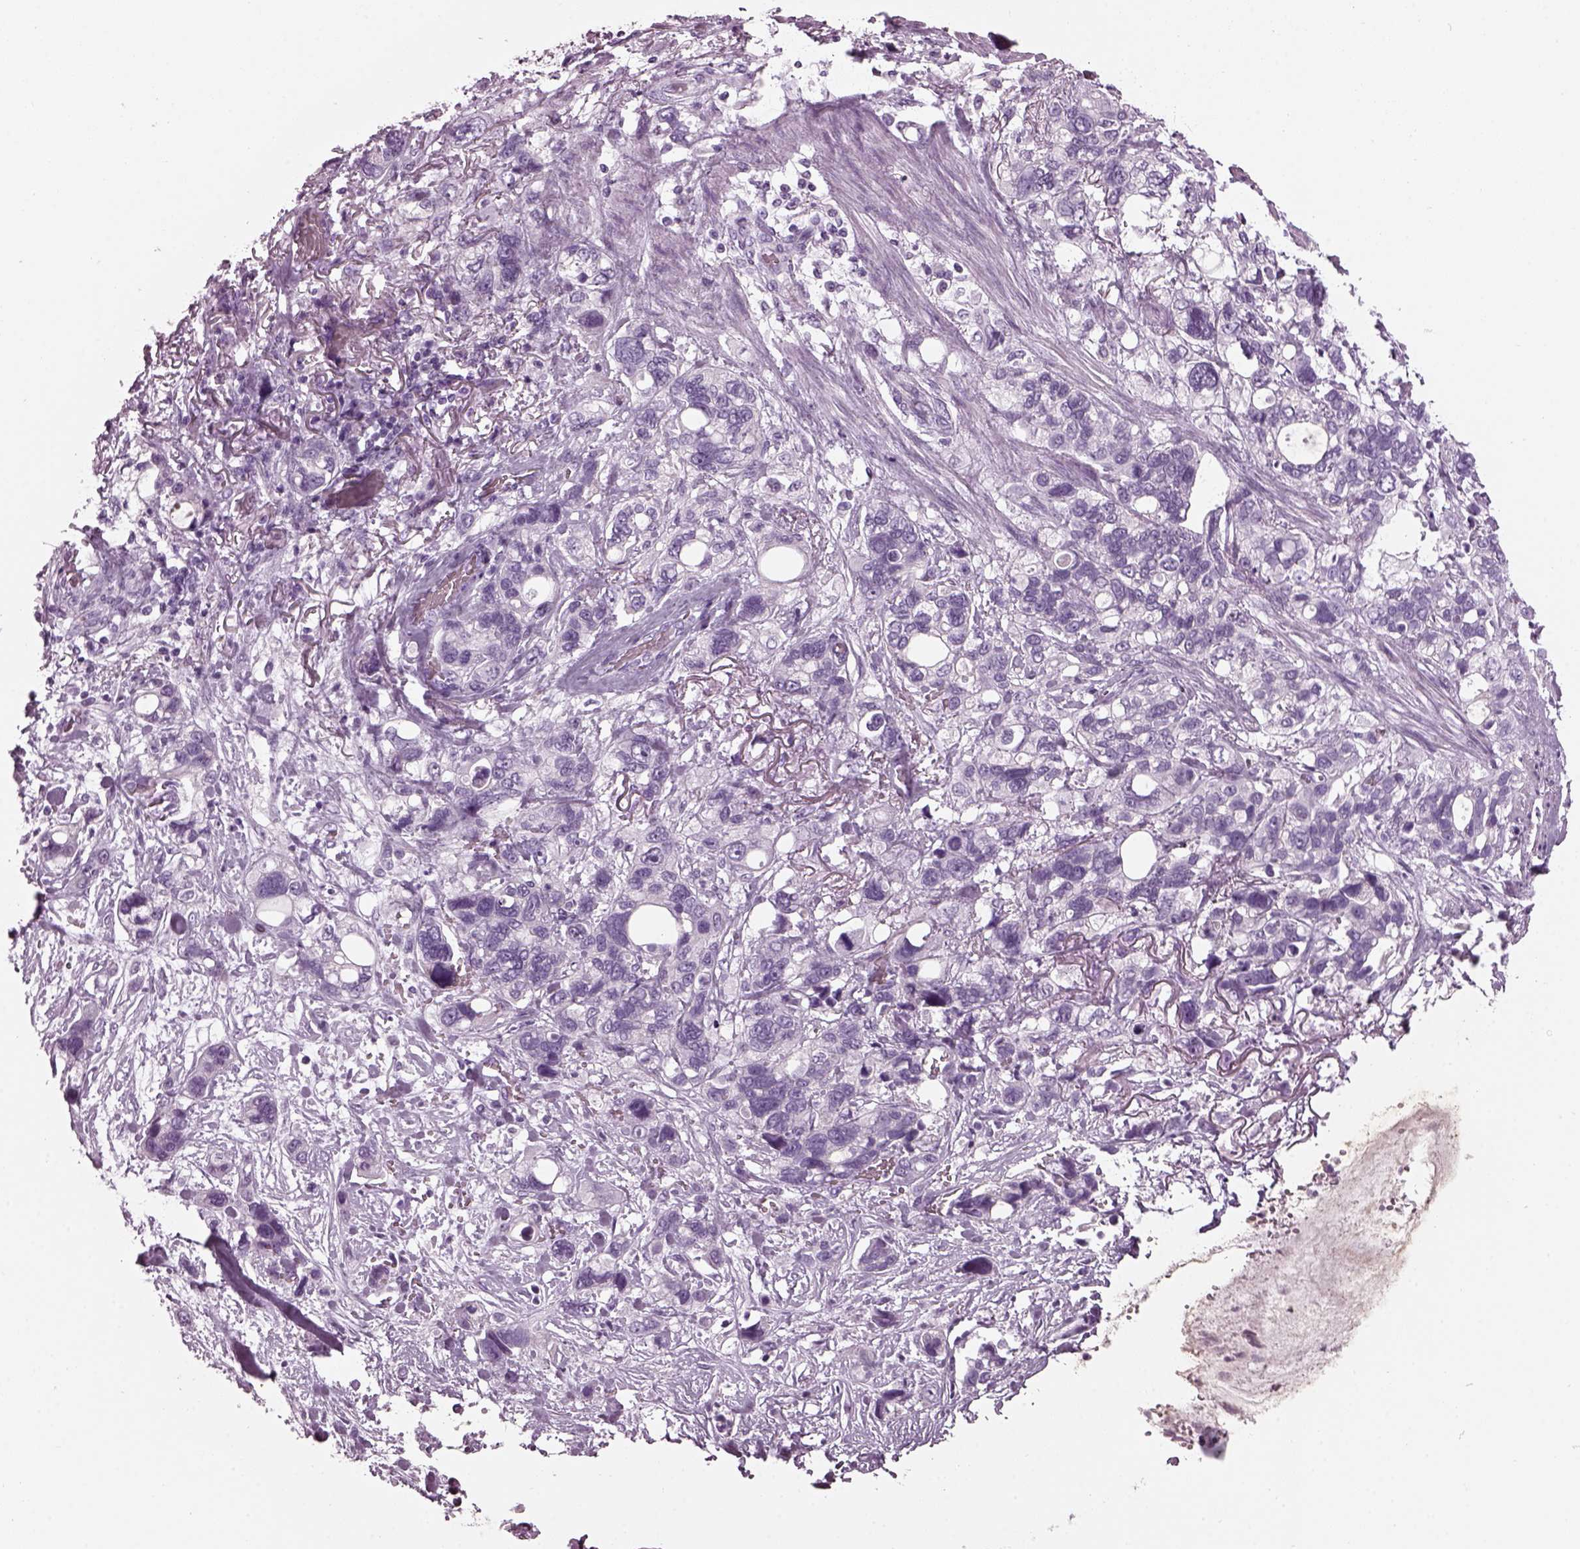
{"staining": {"intensity": "negative", "quantity": "none", "location": "none"}, "tissue": "stomach cancer", "cell_type": "Tumor cells", "image_type": "cancer", "snomed": [{"axis": "morphology", "description": "Adenocarcinoma, NOS"}, {"axis": "topography", "description": "Stomach, upper"}], "caption": "IHC histopathology image of neoplastic tissue: human stomach adenocarcinoma stained with DAB shows no significant protein positivity in tumor cells. (Stains: DAB immunohistochemistry with hematoxylin counter stain, Microscopy: brightfield microscopy at high magnification).", "gene": "DPYSL5", "patient": {"sex": "female", "age": 81}}